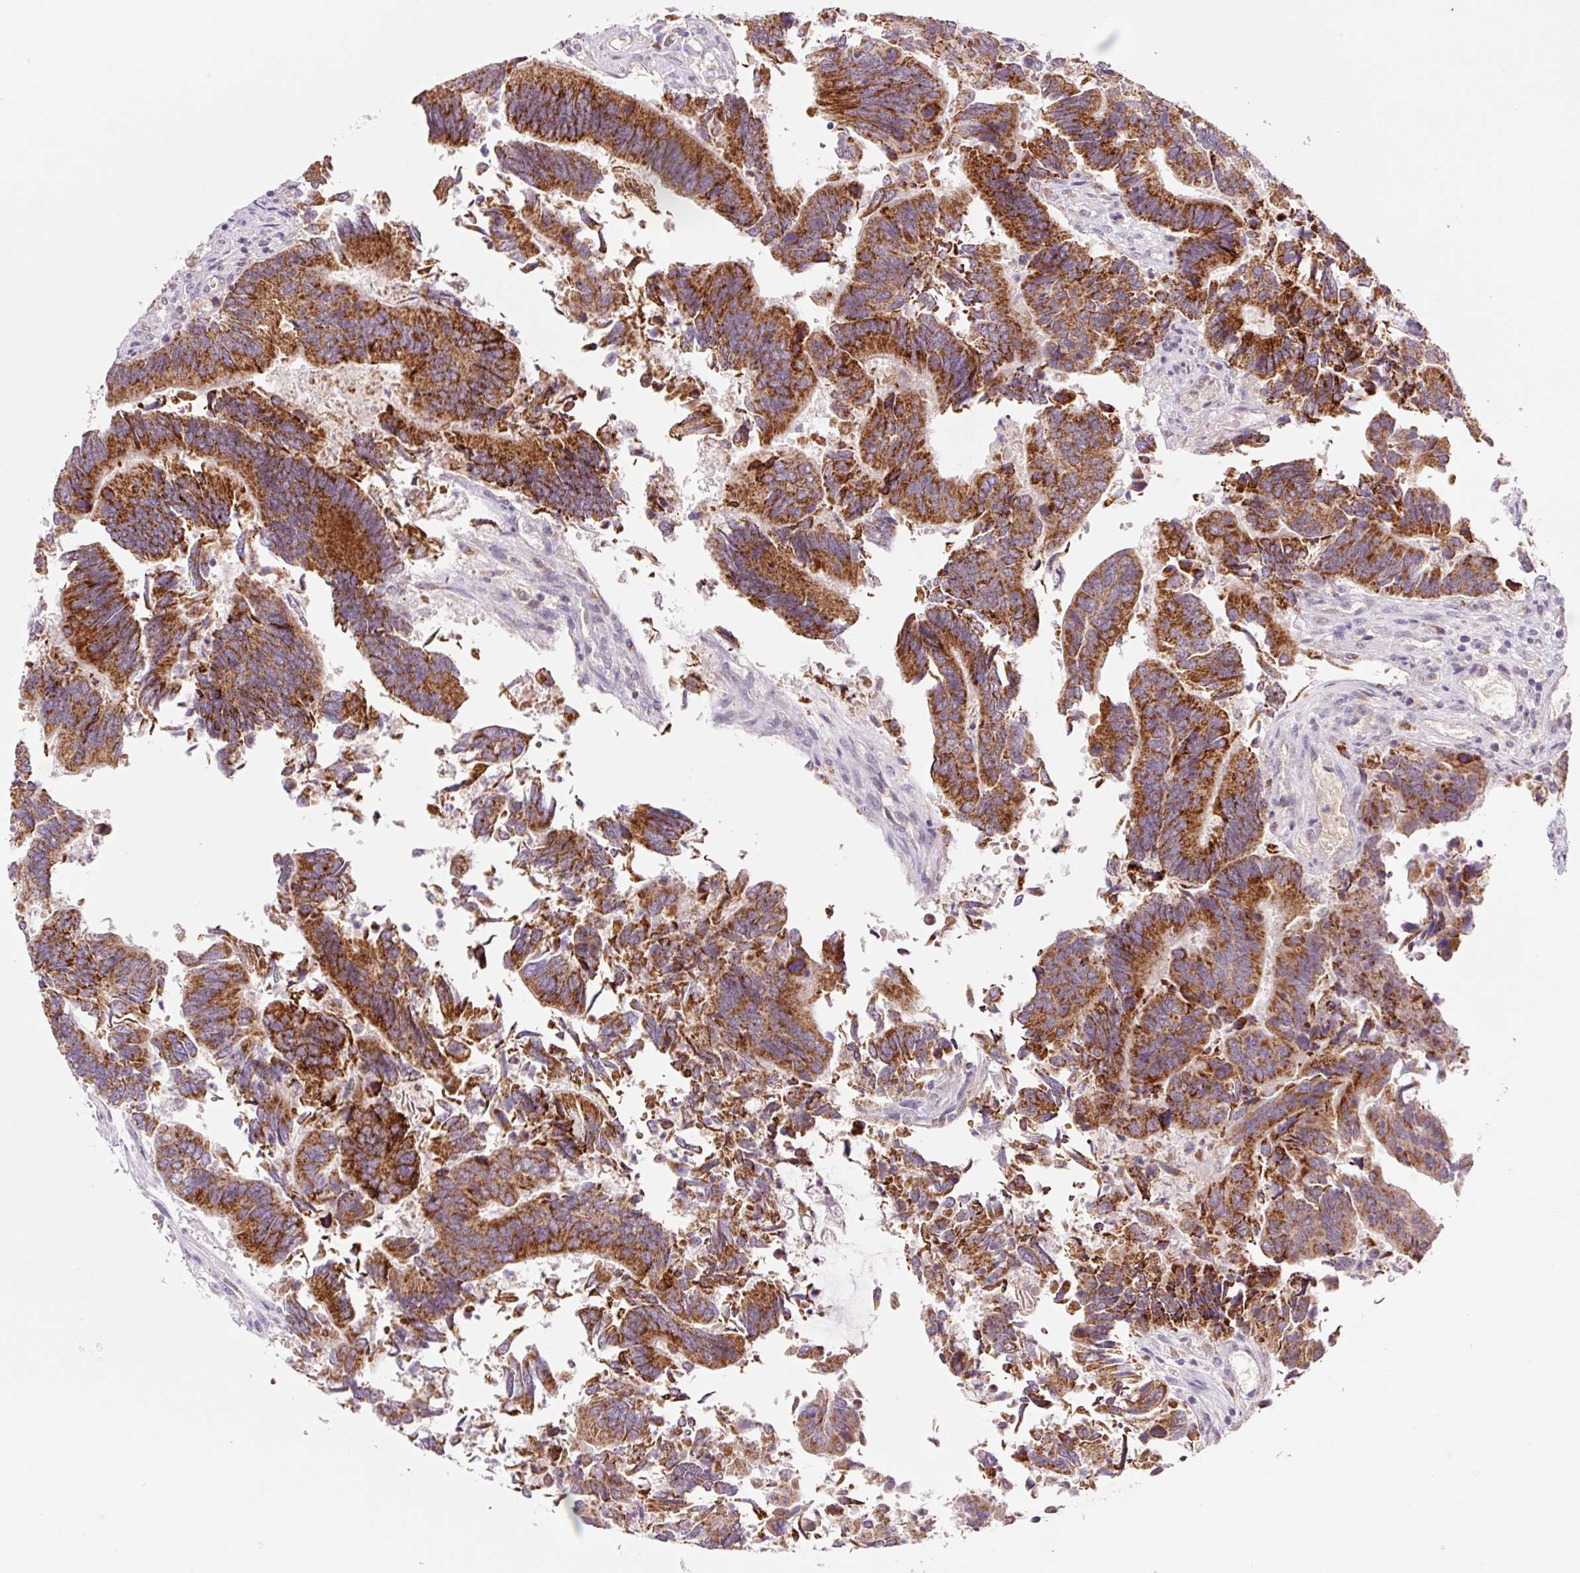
{"staining": {"intensity": "strong", "quantity": ">75%", "location": "cytoplasmic/membranous"}, "tissue": "colorectal cancer", "cell_type": "Tumor cells", "image_type": "cancer", "snomed": [{"axis": "morphology", "description": "Adenocarcinoma, NOS"}, {"axis": "topography", "description": "Colon"}], "caption": "Brown immunohistochemical staining in colorectal cancer (adenocarcinoma) shows strong cytoplasmic/membranous expression in about >75% of tumor cells.", "gene": "PCK2", "patient": {"sex": "female", "age": 67}}